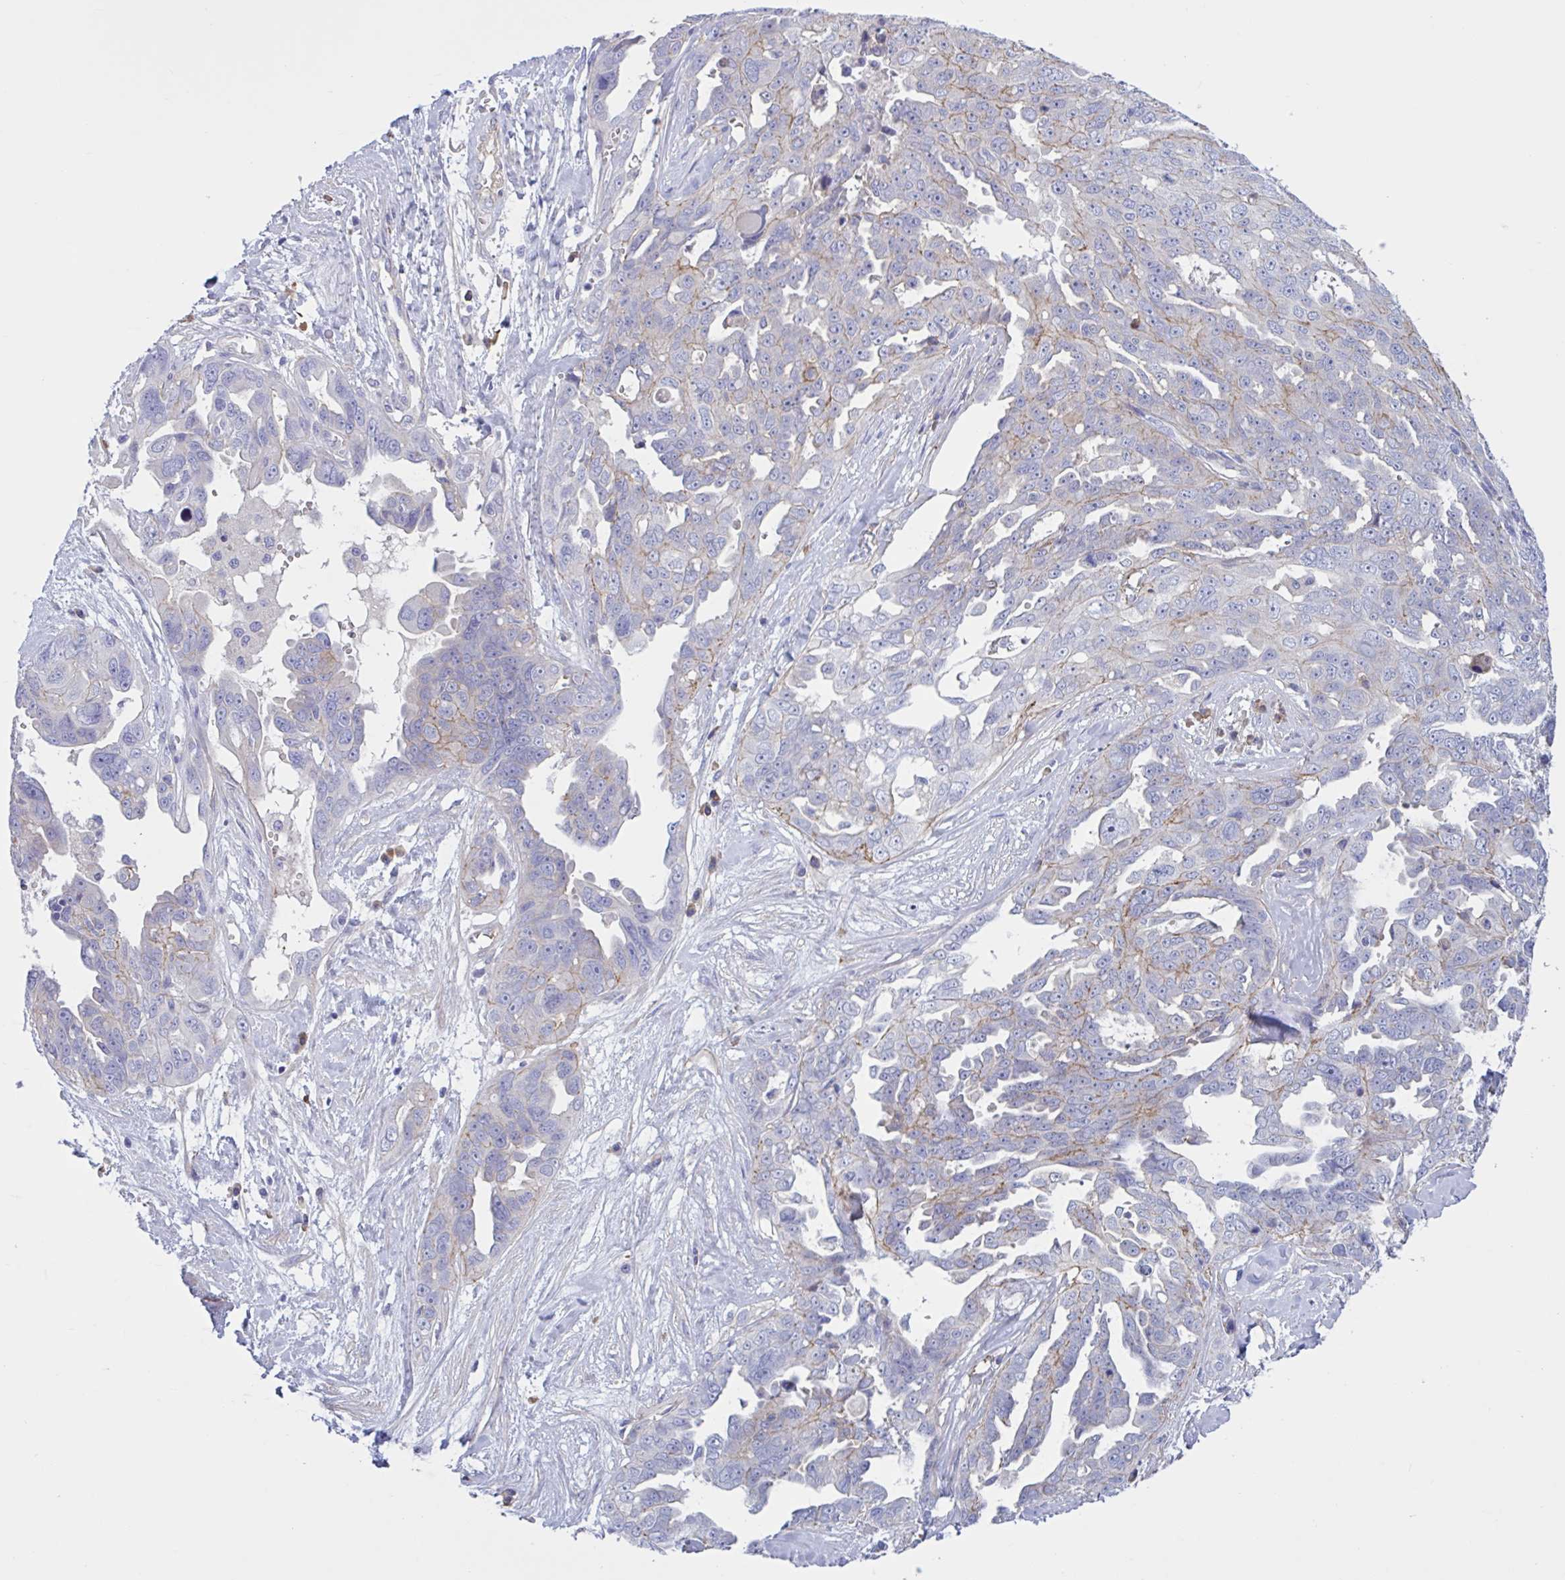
{"staining": {"intensity": "moderate", "quantity": "<25%", "location": "cytoplasmic/membranous"}, "tissue": "ovarian cancer", "cell_type": "Tumor cells", "image_type": "cancer", "snomed": [{"axis": "morphology", "description": "Carcinoma, endometroid"}, {"axis": "topography", "description": "Ovary"}], "caption": "An image of human ovarian cancer (endometroid carcinoma) stained for a protein exhibits moderate cytoplasmic/membranous brown staining in tumor cells. (Brightfield microscopy of DAB IHC at high magnification).", "gene": "SLC66A1", "patient": {"sex": "female", "age": 70}}